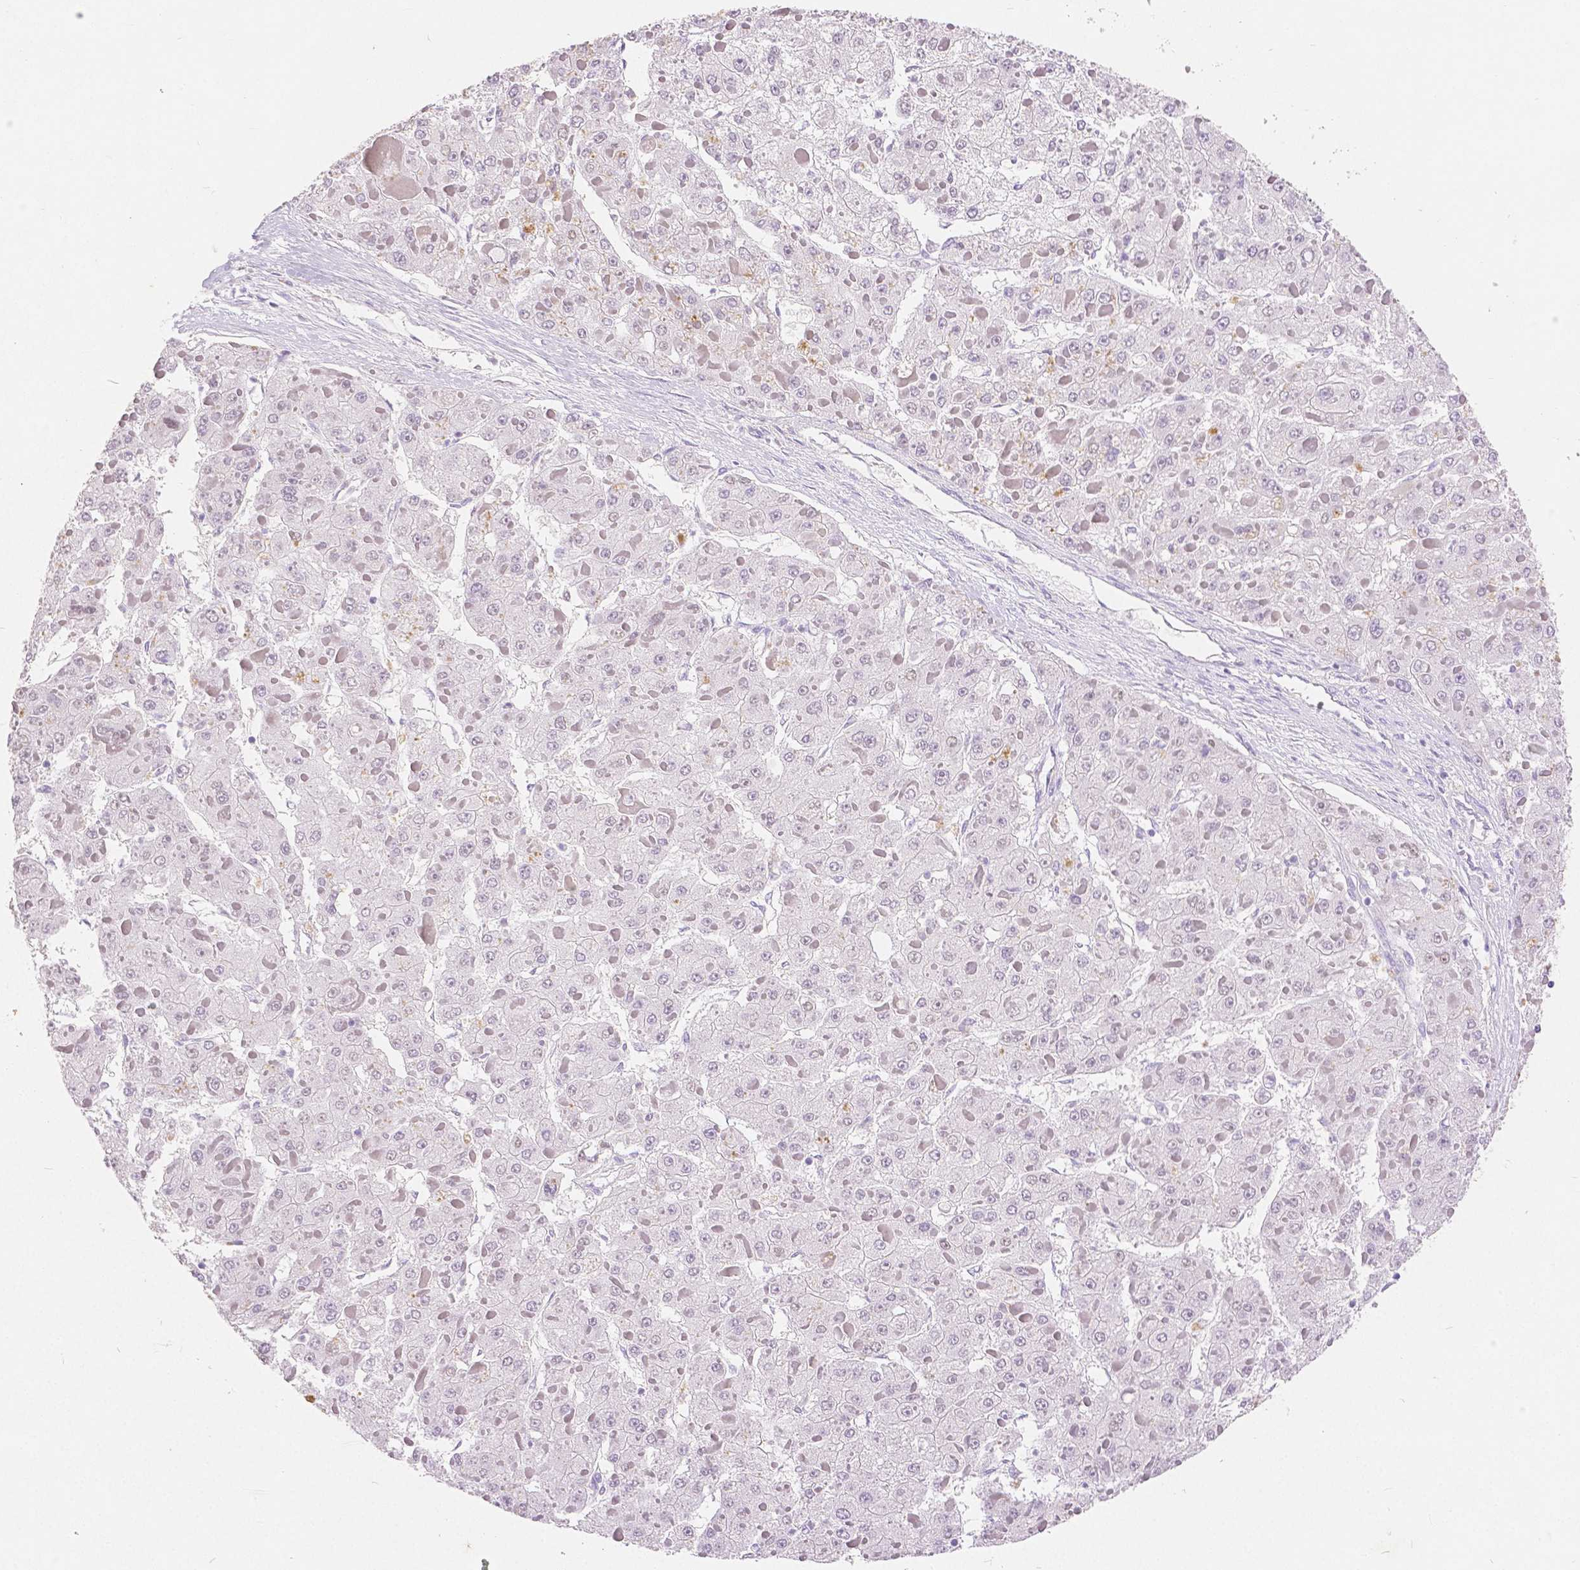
{"staining": {"intensity": "negative", "quantity": "none", "location": "none"}, "tissue": "liver cancer", "cell_type": "Tumor cells", "image_type": "cancer", "snomed": [{"axis": "morphology", "description": "Carcinoma, Hepatocellular, NOS"}, {"axis": "topography", "description": "Liver"}], "caption": "Tumor cells show no significant protein staining in hepatocellular carcinoma (liver). The staining is performed using DAB (3,3'-diaminobenzidine) brown chromogen with nuclei counter-stained in using hematoxylin.", "gene": "HNF1B", "patient": {"sex": "female", "age": 73}}